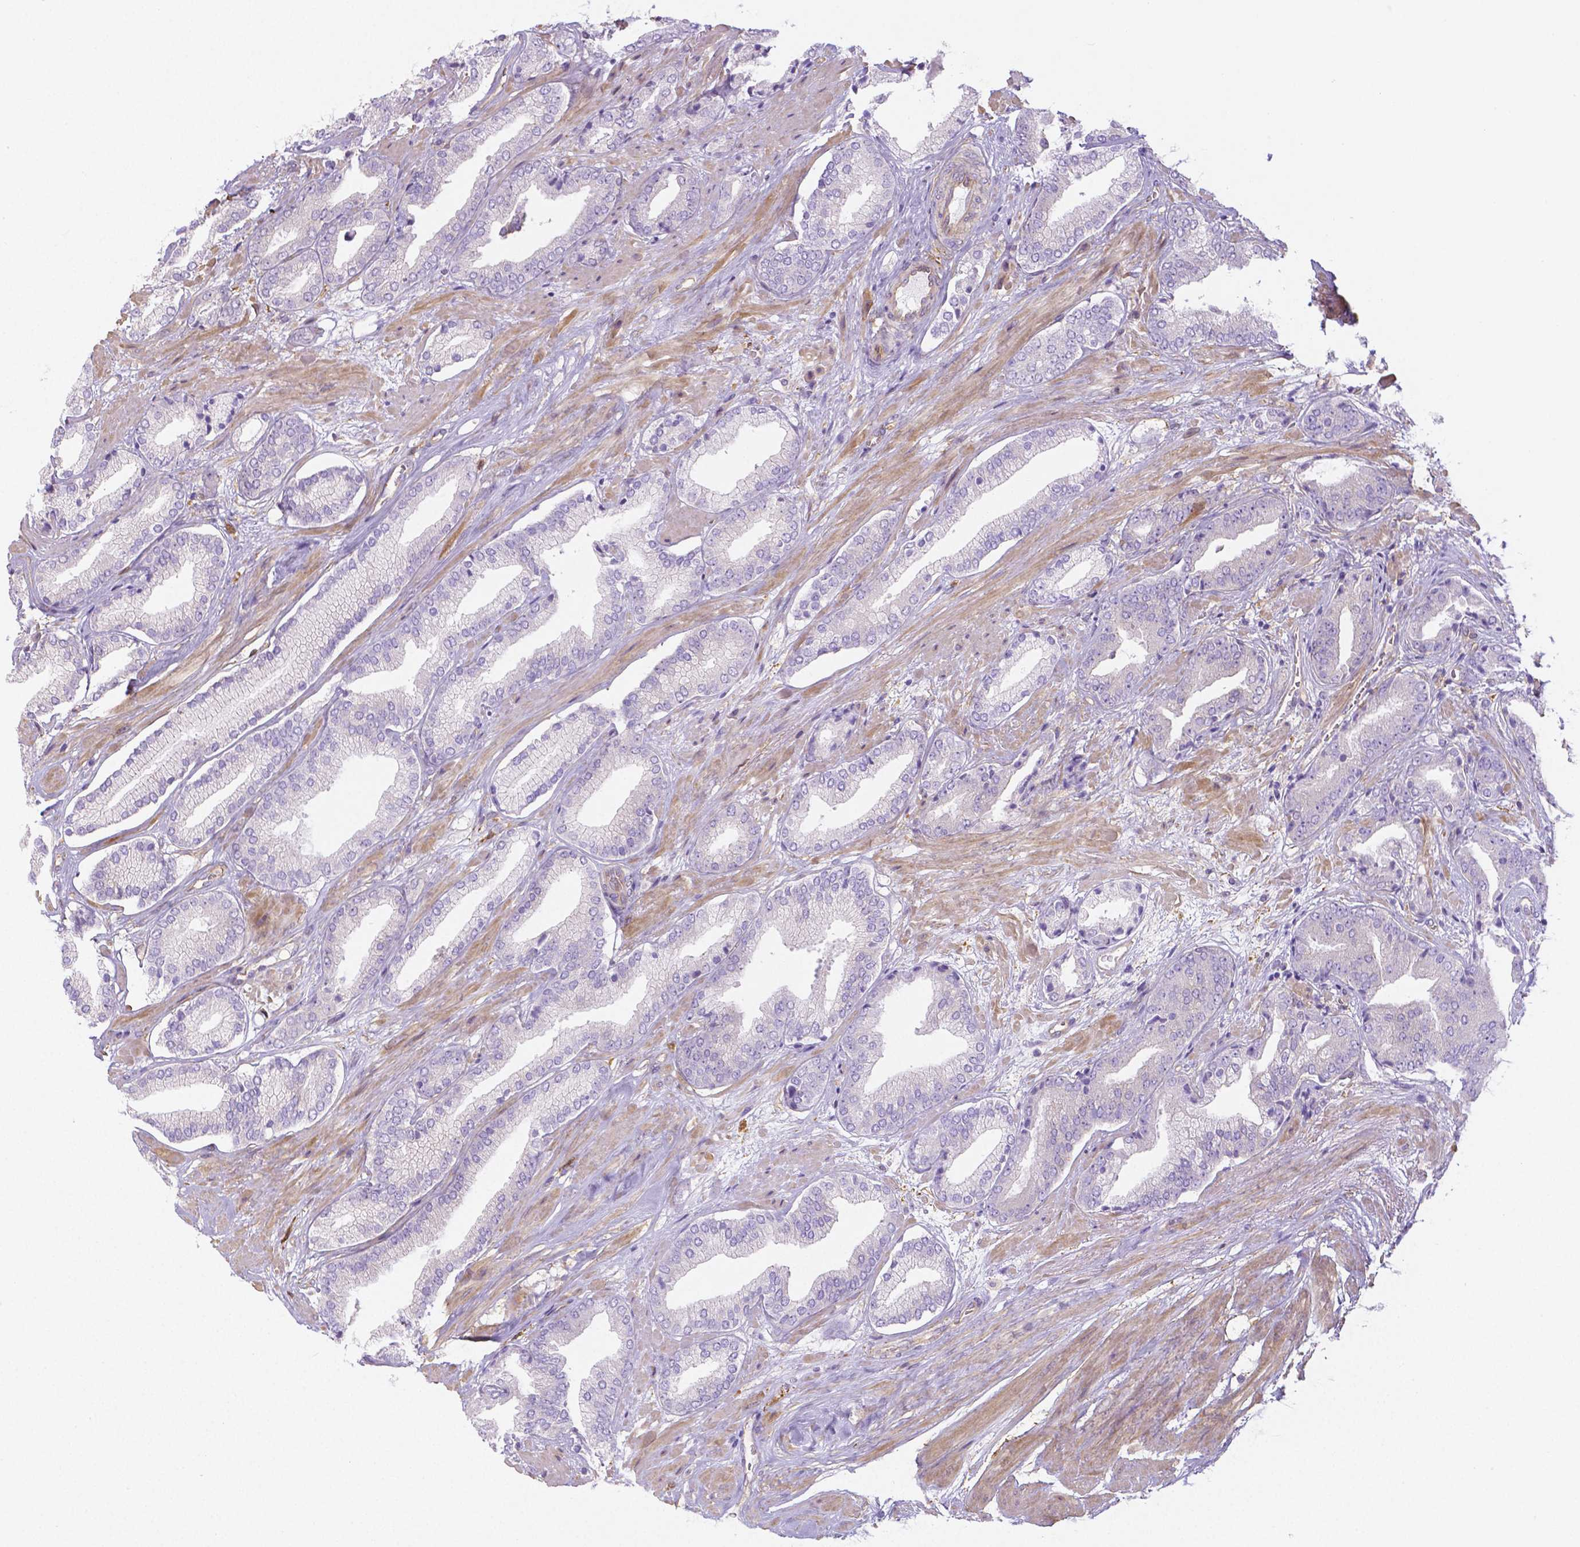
{"staining": {"intensity": "negative", "quantity": "none", "location": "none"}, "tissue": "prostate cancer", "cell_type": "Tumor cells", "image_type": "cancer", "snomed": [{"axis": "morphology", "description": "Adenocarcinoma, High grade"}, {"axis": "topography", "description": "Prostate"}], "caption": "Immunohistochemical staining of human prostate adenocarcinoma (high-grade) displays no significant expression in tumor cells.", "gene": "CRMP1", "patient": {"sex": "male", "age": 56}}